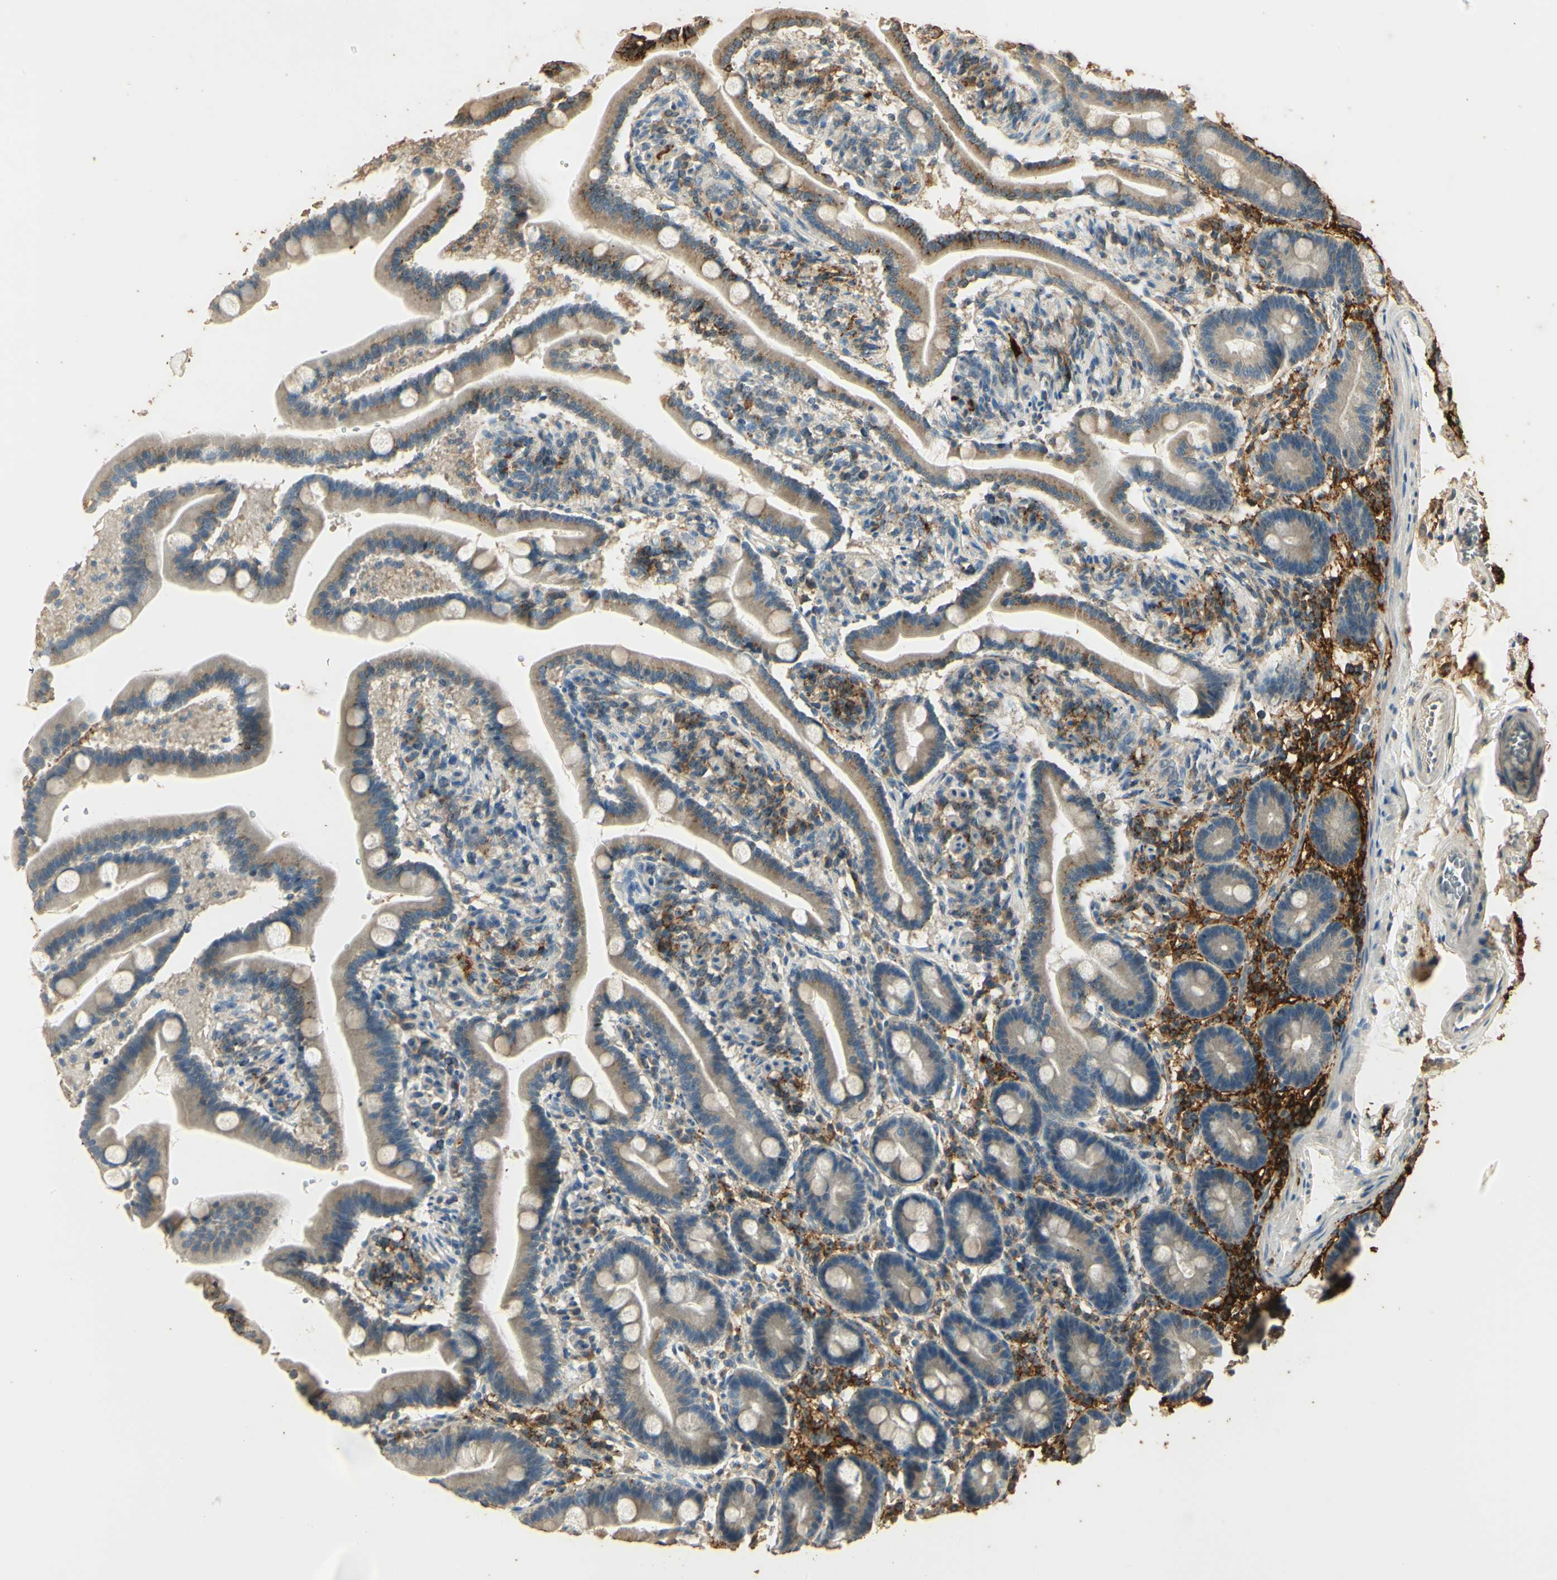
{"staining": {"intensity": "moderate", "quantity": "25%-75%", "location": "cytoplasmic/membranous"}, "tissue": "duodenum", "cell_type": "Glandular cells", "image_type": "normal", "snomed": [{"axis": "morphology", "description": "Normal tissue, NOS"}, {"axis": "topography", "description": "Duodenum"}], "caption": "There is medium levels of moderate cytoplasmic/membranous expression in glandular cells of unremarkable duodenum, as demonstrated by immunohistochemical staining (brown color).", "gene": "ARHGEF17", "patient": {"sex": "male", "age": 54}}